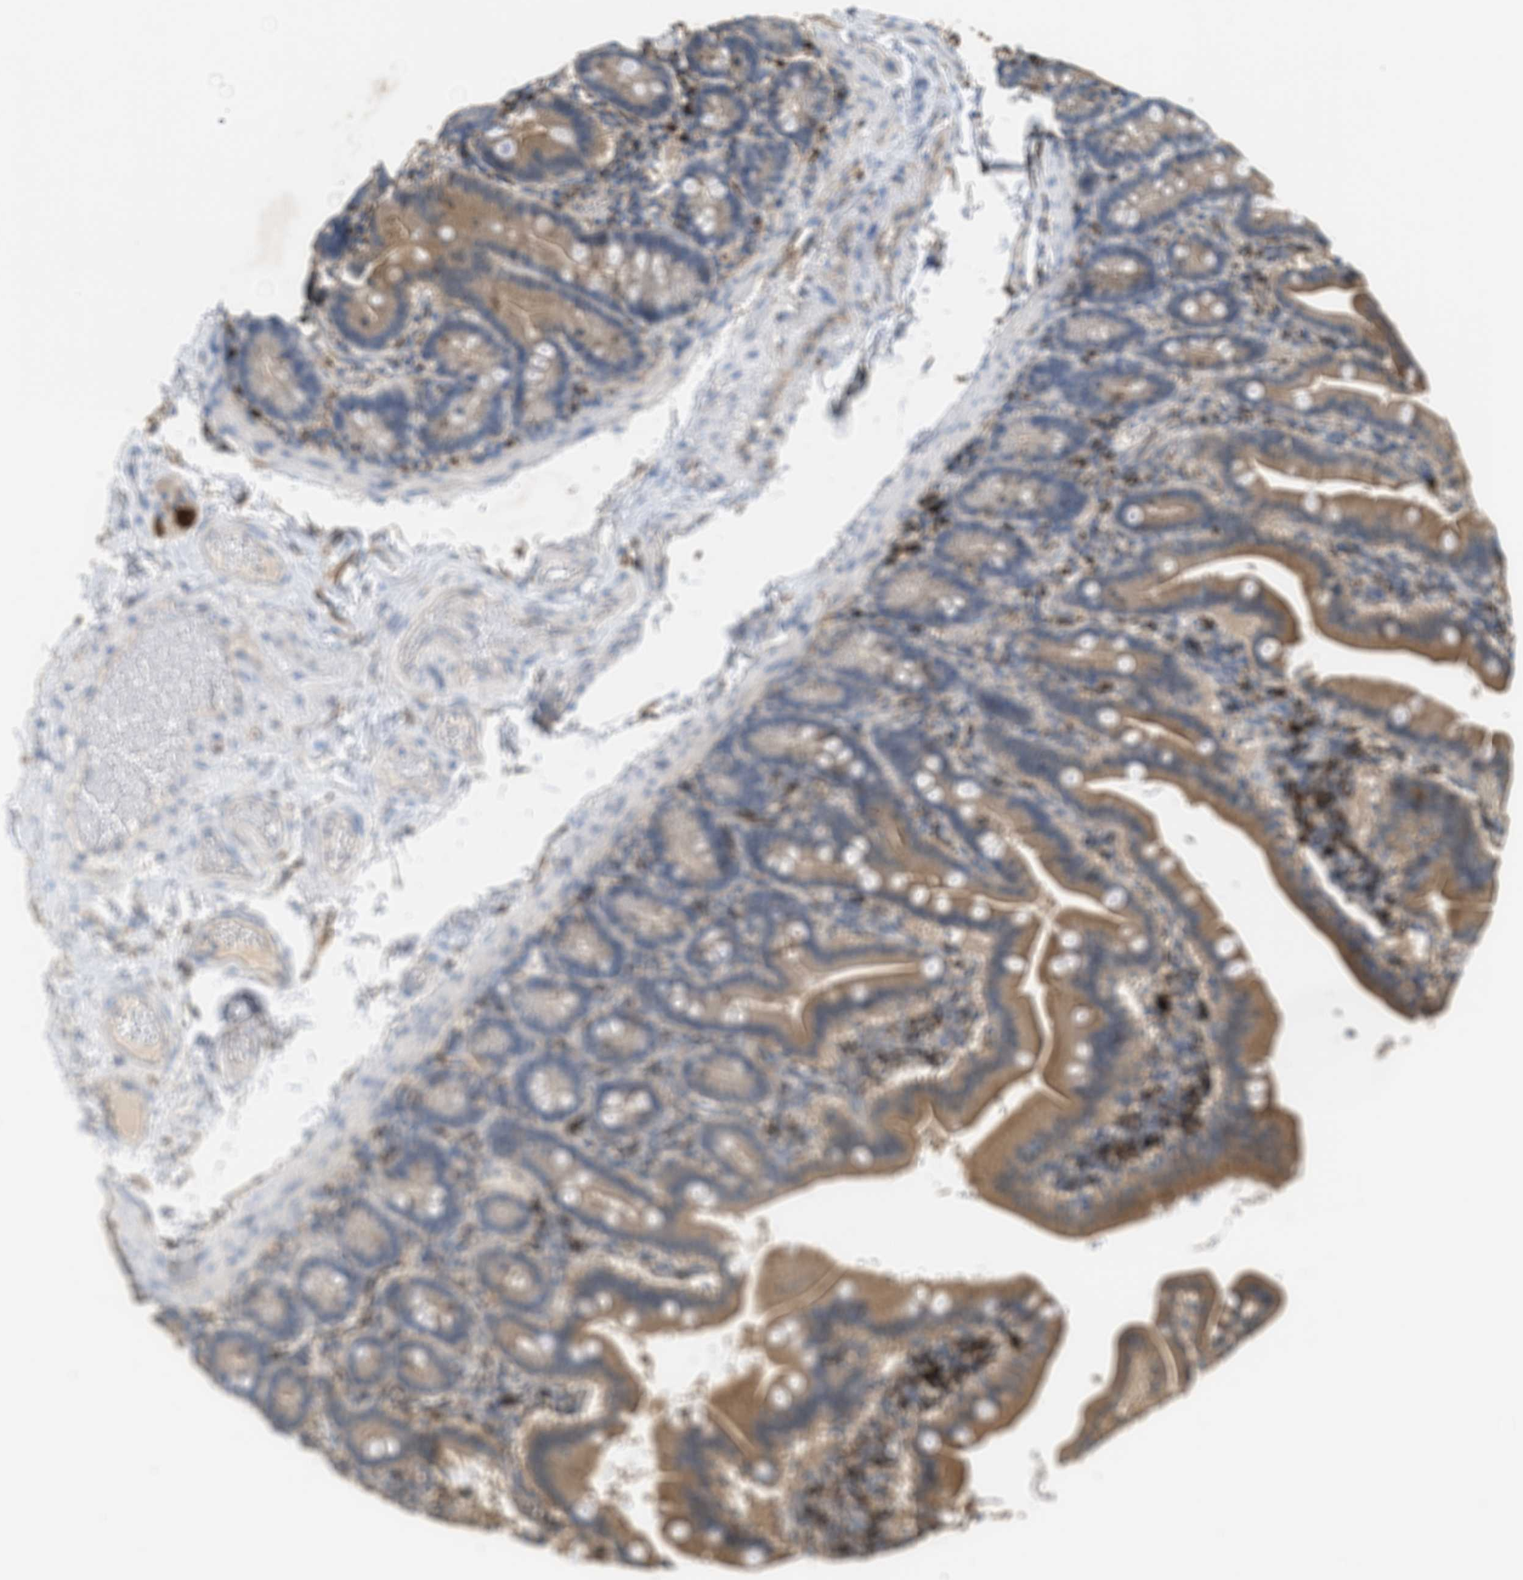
{"staining": {"intensity": "moderate", "quantity": ">75%", "location": "cytoplasmic/membranous"}, "tissue": "duodenum", "cell_type": "Glandular cells", "image_type": "normal", "snomed": [{"axis": "morphology", "description": "Normal tissue, NOS"}, {"axis": "topography", "description": "Duodenum"}], "caption": "A brown stain labels moderate cytoplasmic/membranous positivity of a protein in glandular cells of normal human duodenum. (DAB (3,3'-diaminobenzidine) IHC, brown staining for protein, blue staining for nuclei).", "gene": "BMPR2", "patient": {"sex": "male", "age": 54}}